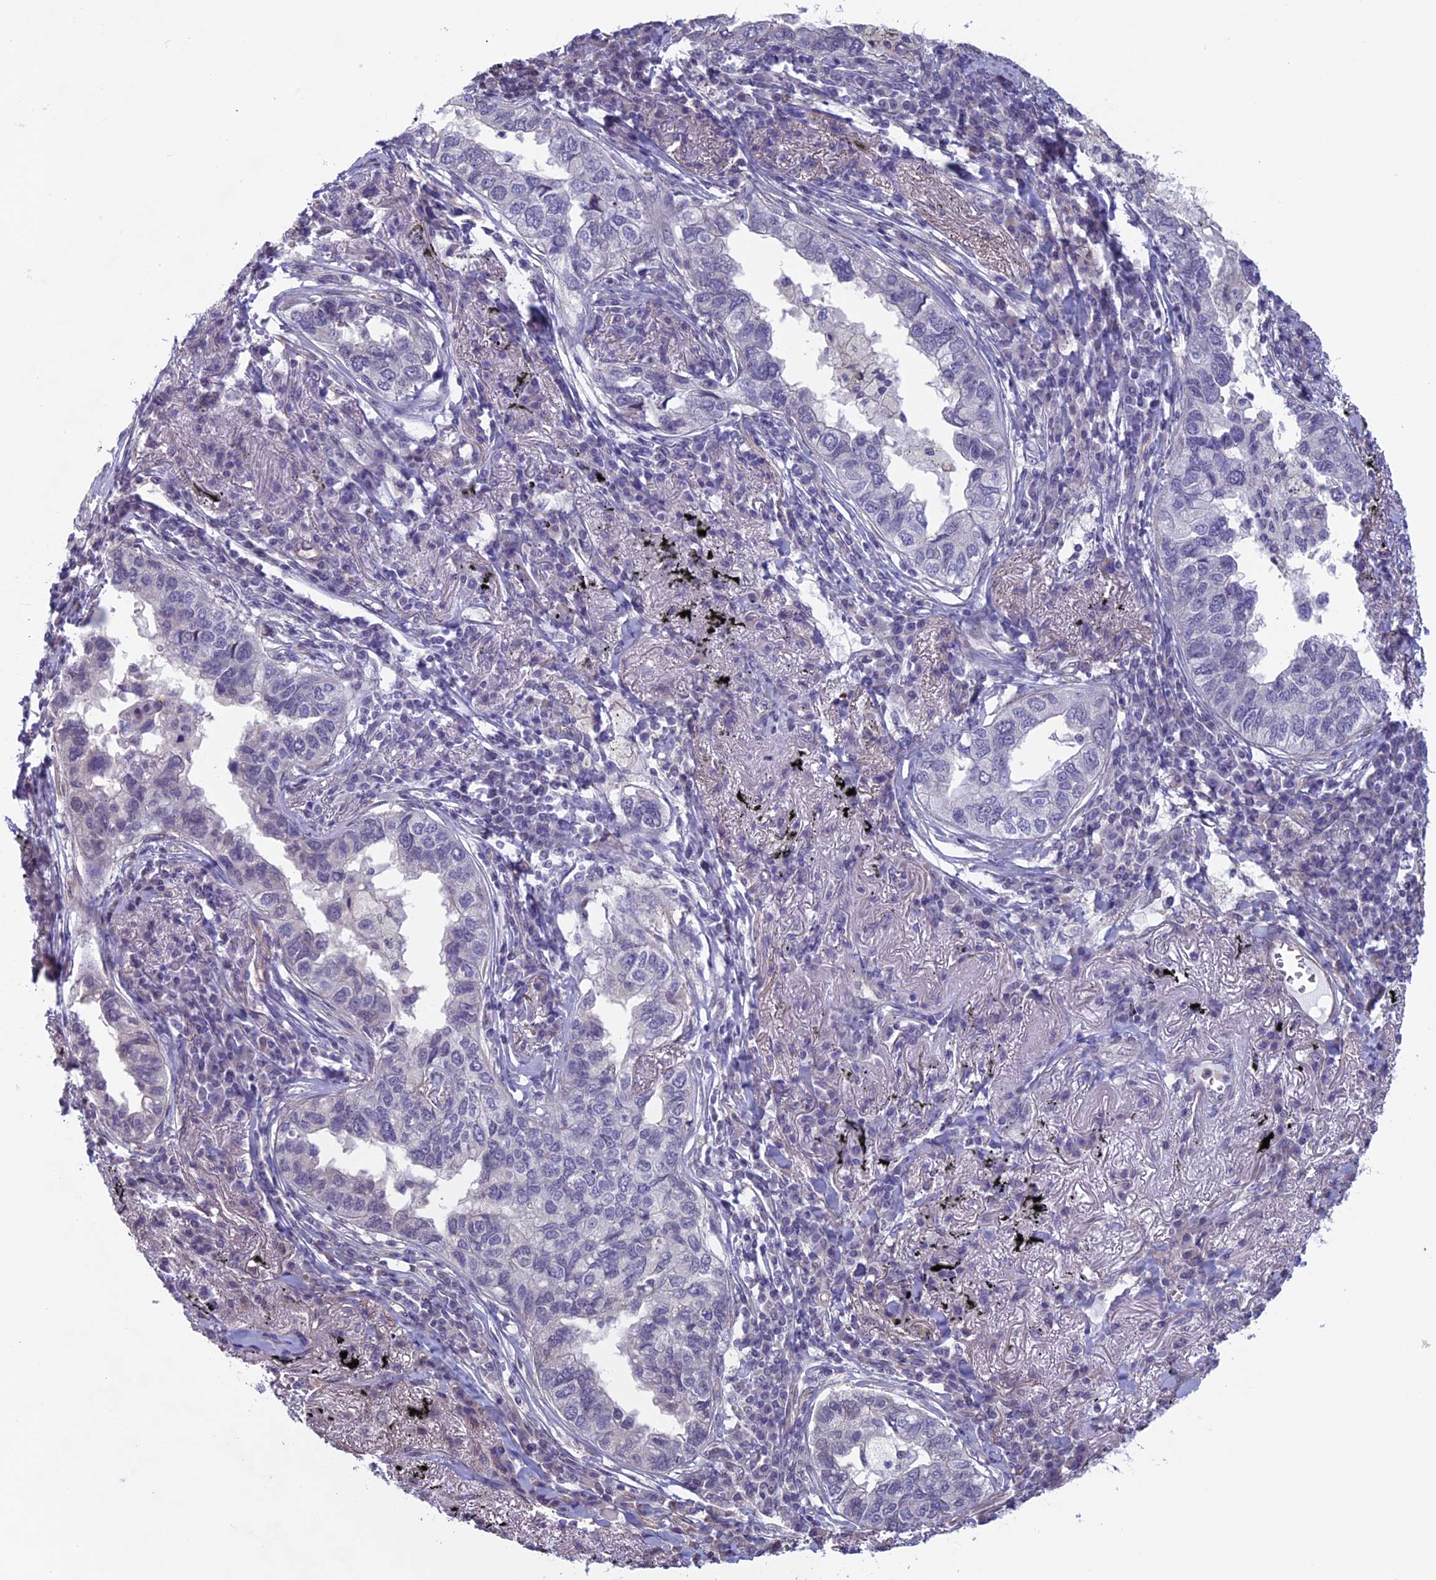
{"staining": {"intensity": "negative", "quantity": "none", "location": "none"}, "tissue": "lung cancer", "cell_type": "Tumor cells", "image_type": "cancer", "snomed": [{"axis": "morphology", "description": "Adenocarcinoma, NOS"}, {"axis": "topography", "description": "Lung"}], "caption": "This is an immunohistochemistry (IHC) image of human lung adenocarcinoma. There is no staining in tumor cells.", "gene": "SLC1A6", "patient": {"sex": "male", "age": 65}}